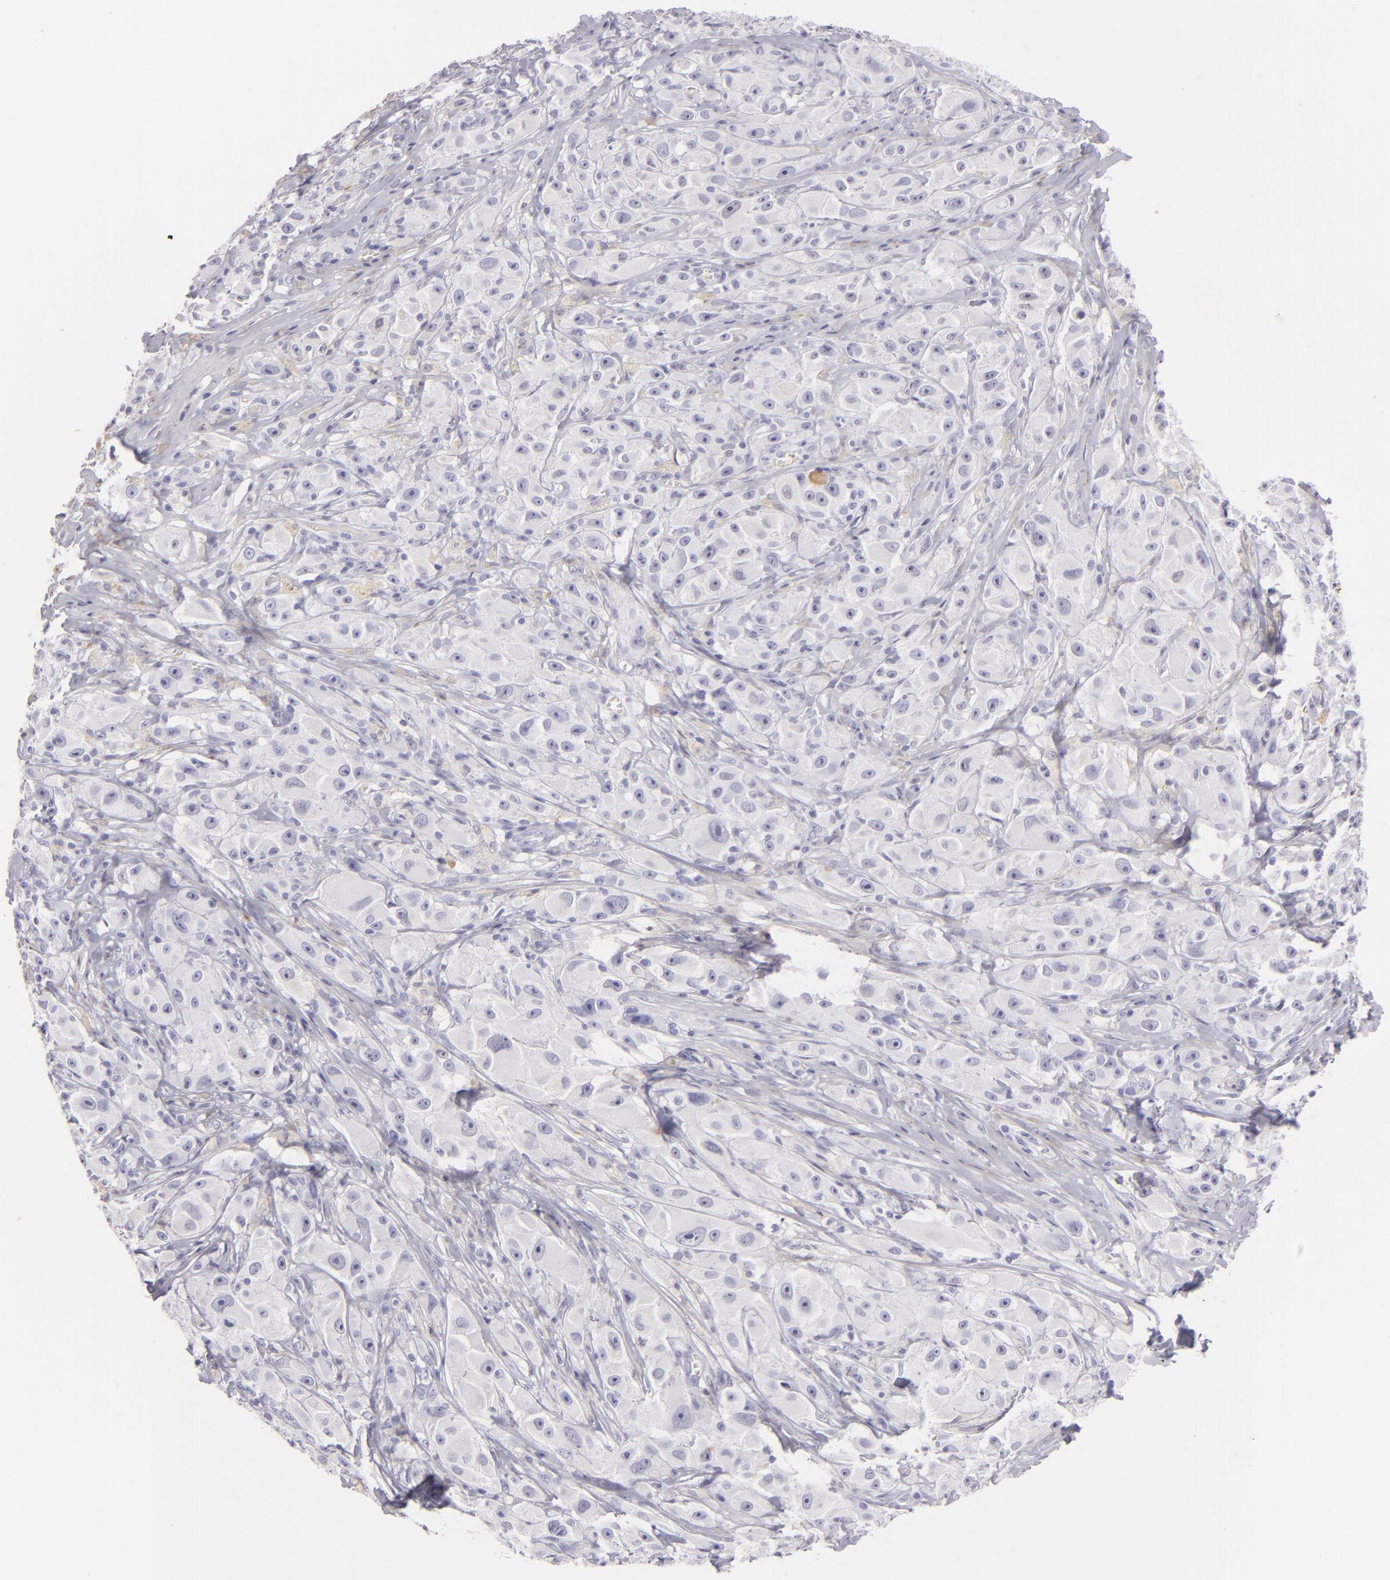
{"staining": {"intensity": "negative", "quantity": "none", "location": "none"}, "tissue": "melanoma", "cell_type": "Tumor cells", "image_type": "cancer", "snomed": [{"axis": "morphology", "description": "Malignant melanoma, NOS"}, {"axis": "topography", "description": "Skin"}], "caption": "IHC of human melanoma shows no expression in tumor cells.", "gene": "FLG", "patient": {"sex": "male", "age": 56}}